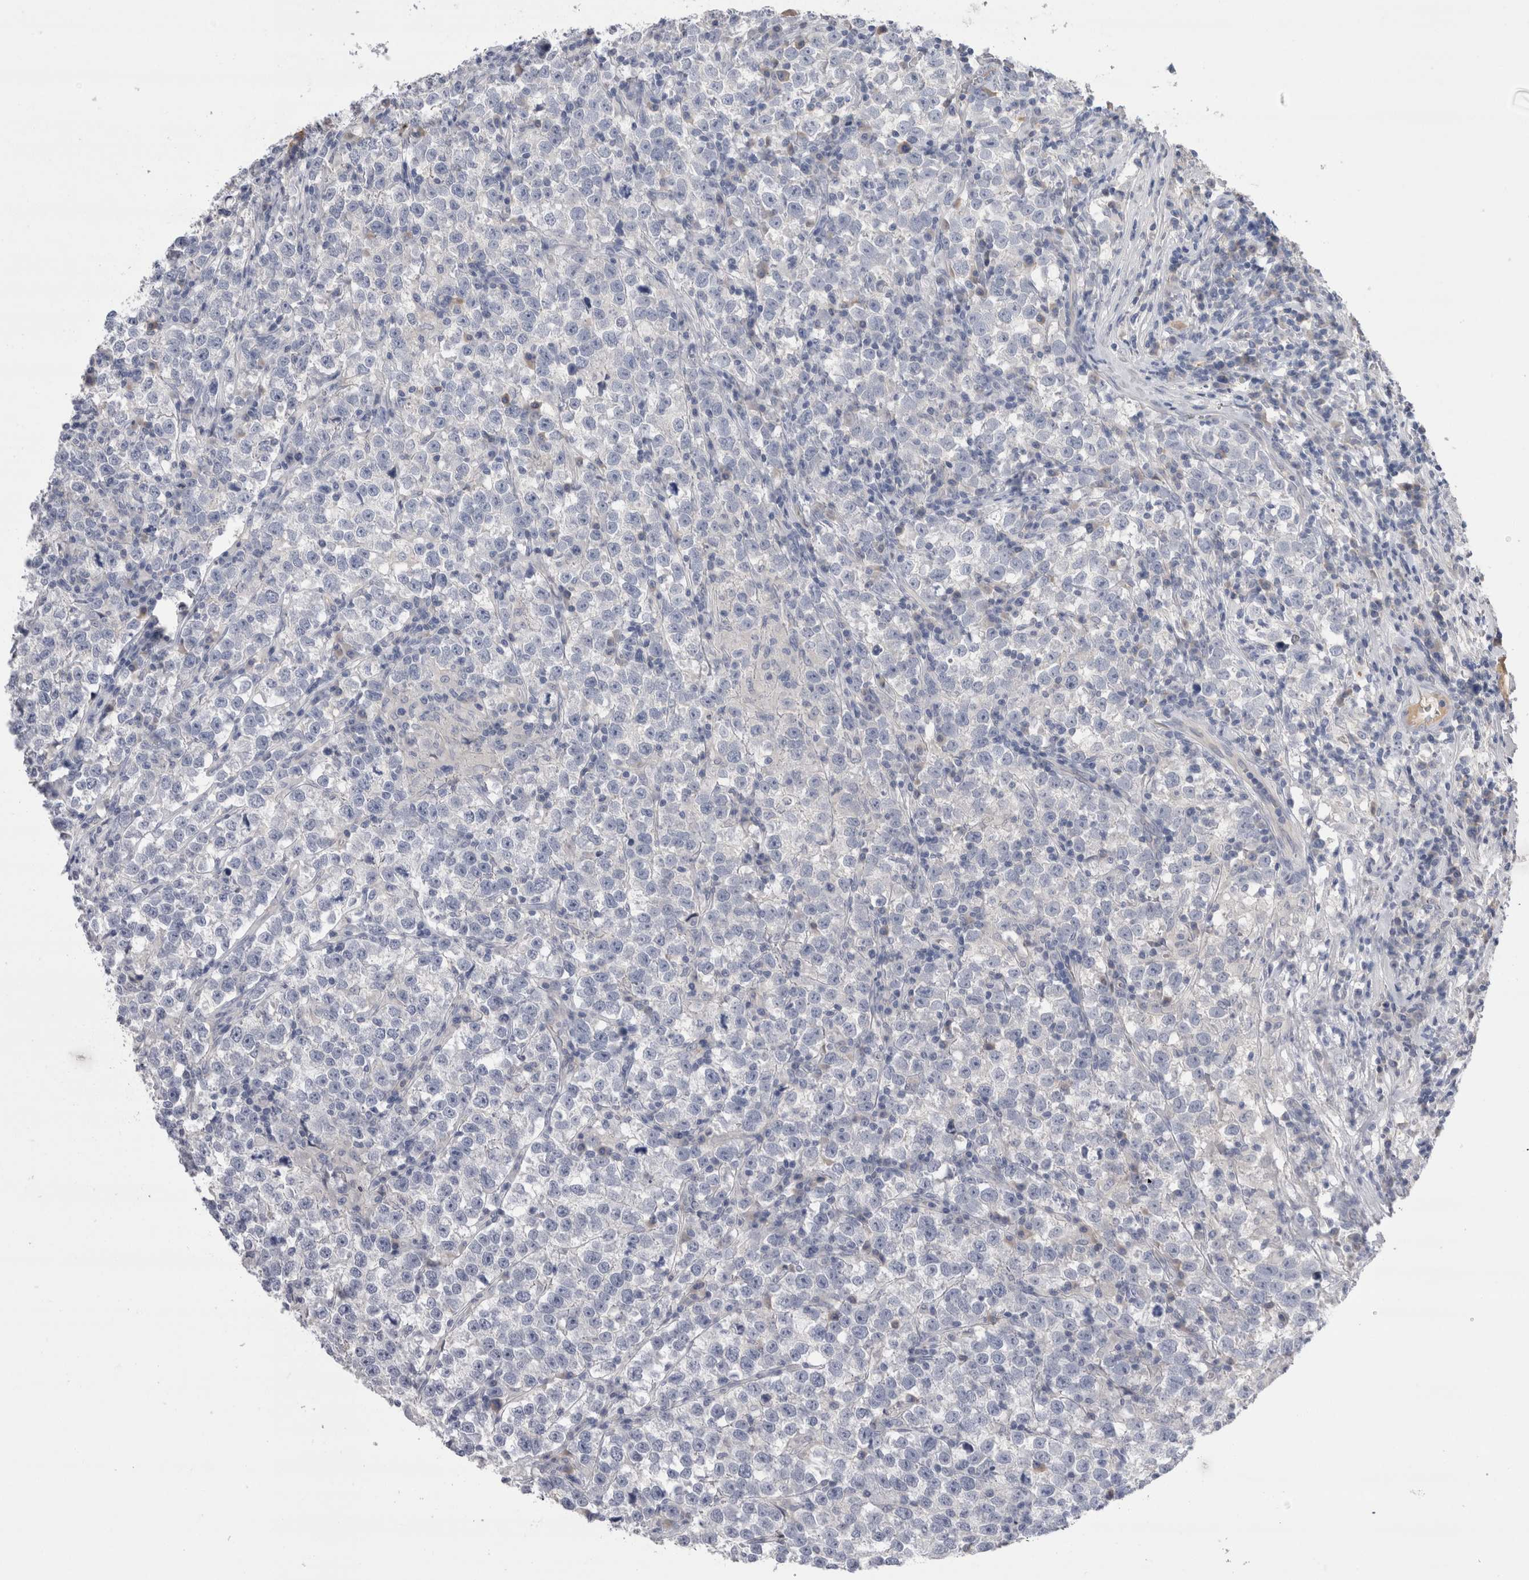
{"staining": {"intensity": "negative", "quantity": "none", "location": "none"}, "tissue": "testis cancer", "cell_type": "Tumor cells", "image_type": "cancer", "snomed": [{"axis": "morphology", "description": "Normal tissue, NOS"}, {"axis": "morphology", "description": "Seminoma, NOS"}, {"axis": "topography", "description": "Testis"}], "caption": "Immunohistochemistry (IHC) photomicrograph of neoplastic tissue: testis cancer stained with DAB shows no significant protein positivity in tumor cells.", "gene": "REG1A", "patient": {"sex": "male", "age": 43}}